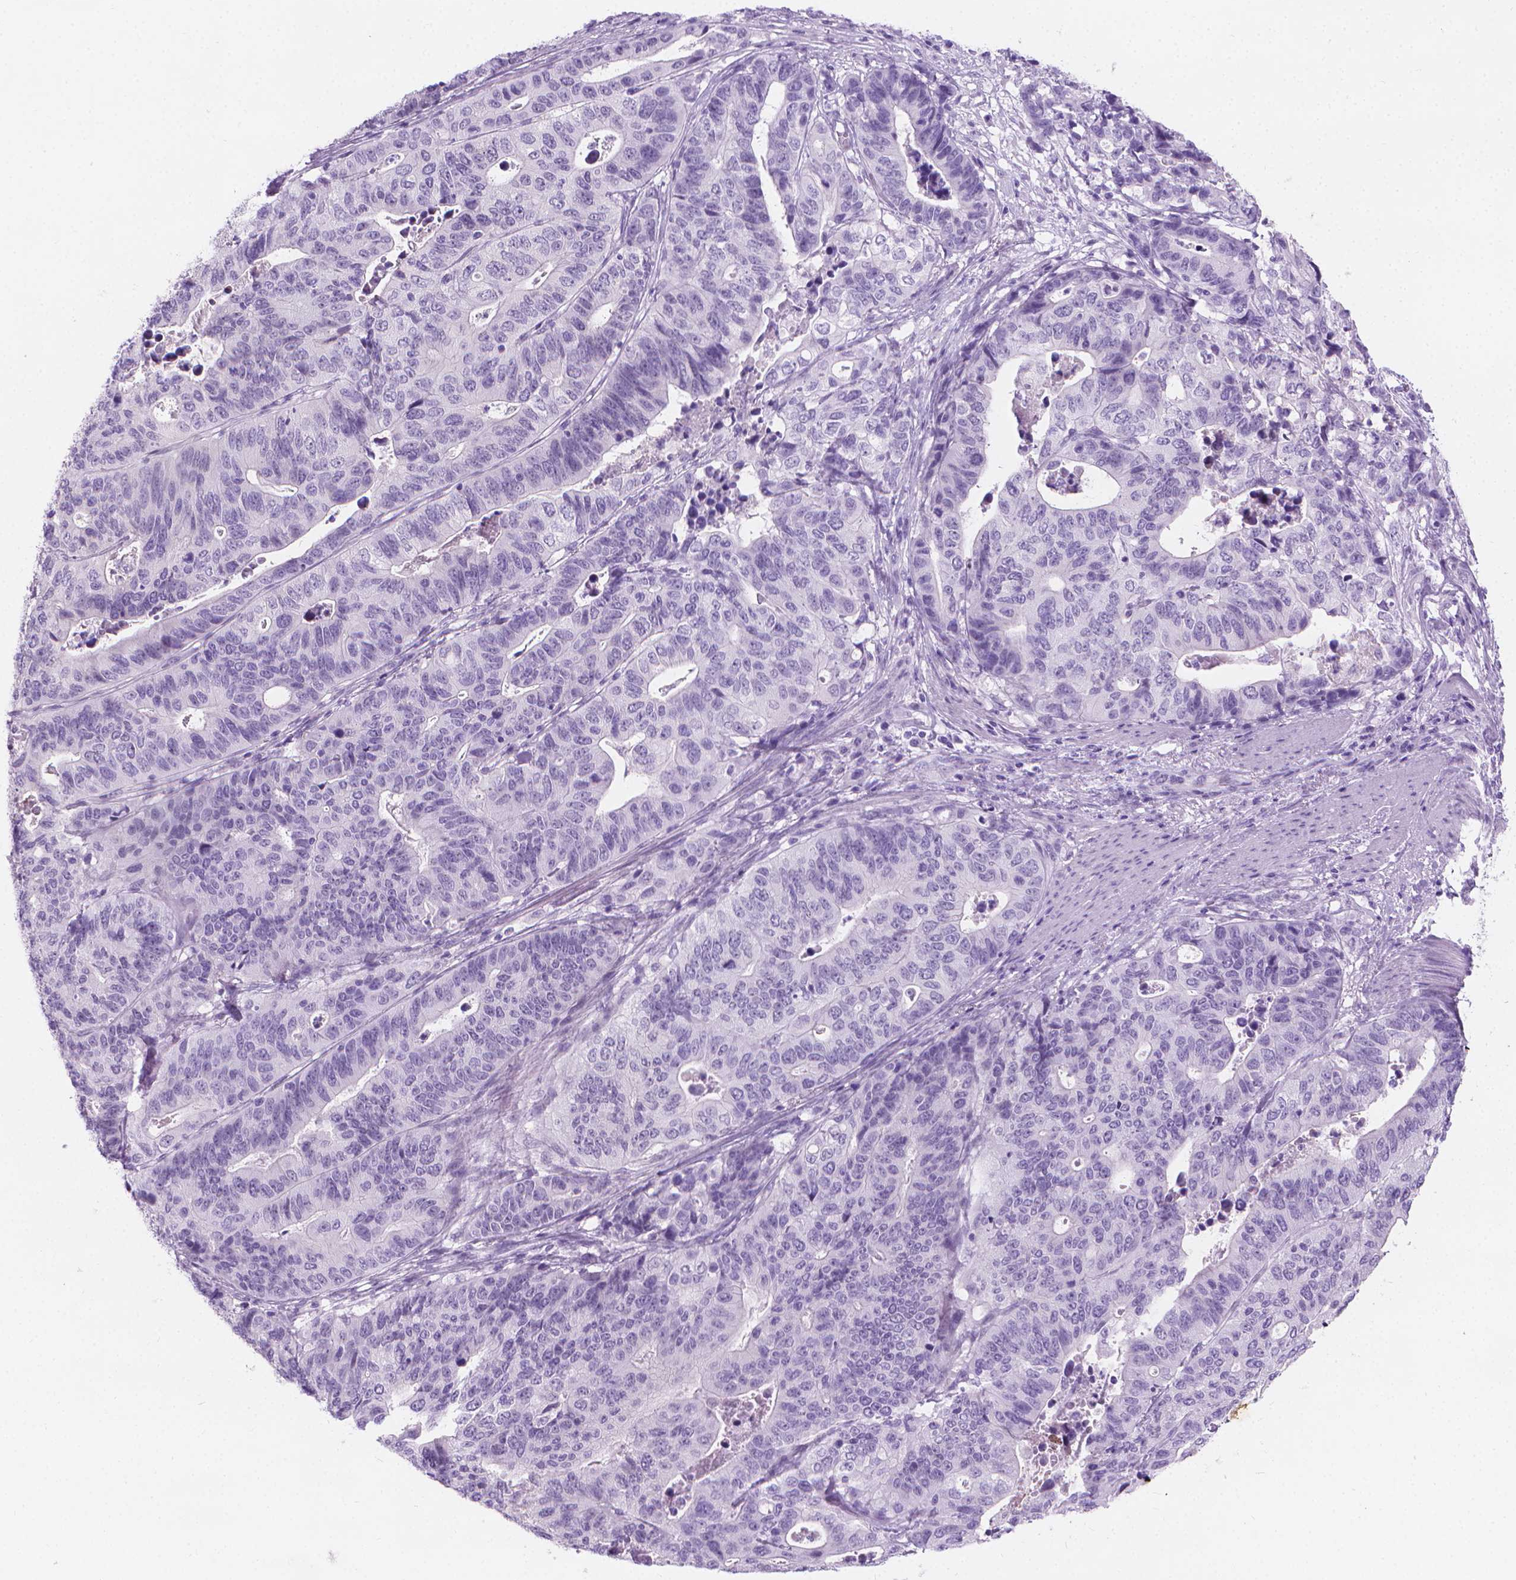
{"staining": {"intensity": "negative", "quantity": "none", "location": "none"}, "tissue": "stomach cancer", "cell_type": "Tumor cells", "image_type": "cancer", "snomed": [{"axis": "morphology", "description": "Adenocarcinoma, NOS"}, {"axis": "topography", "description": "Stomach, upper"}], "caption": "Stomach cancer (adenocarcinoma) was stained to show a protein in brown. There is no significant expression in tumor cells.", "gene": "CFAP52", "patient": {"sex": "female", "age": 67}}